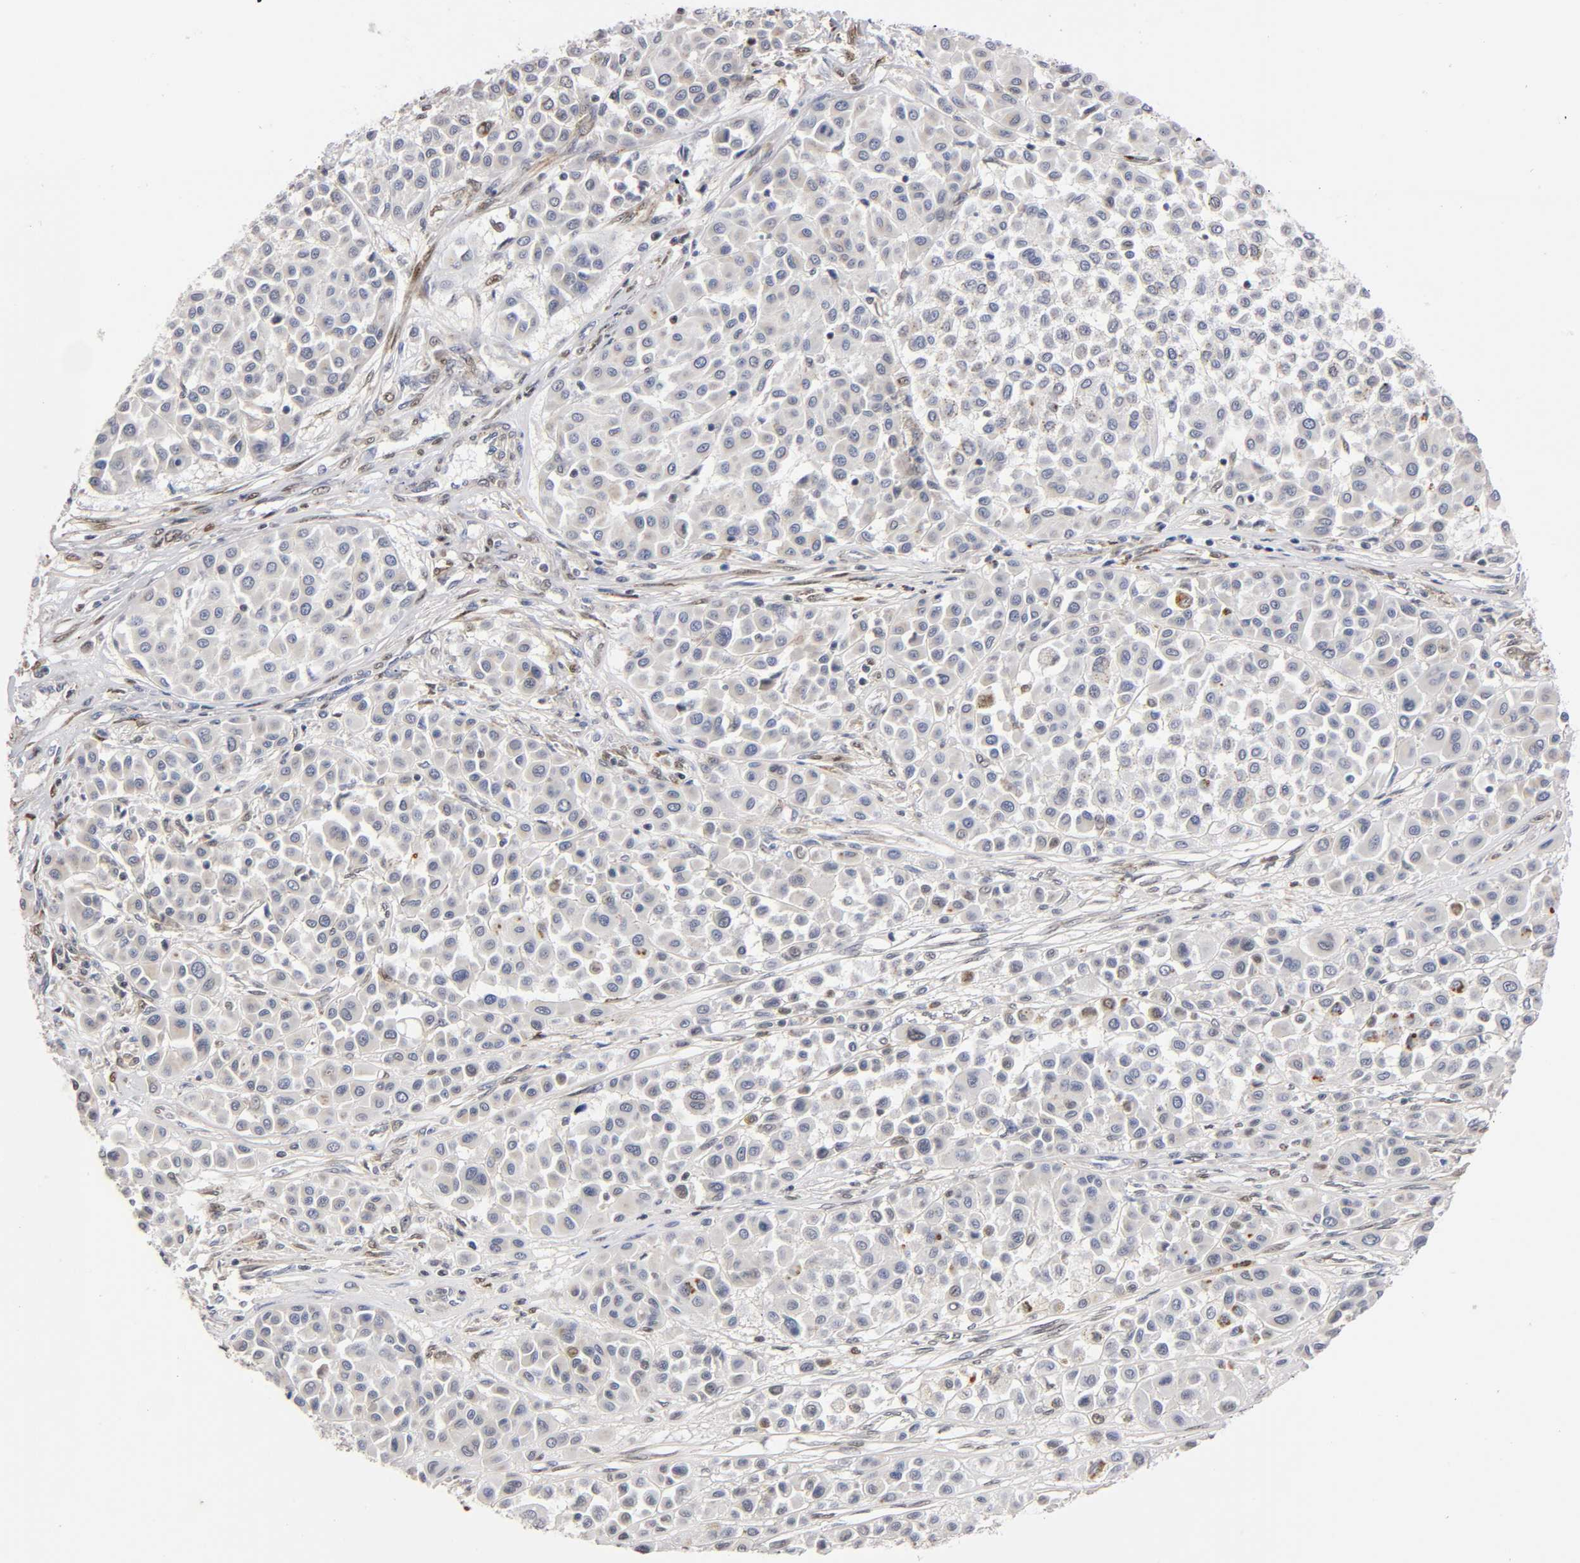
{"staining": {"intensity": "negative", "quantity": "none", "location": "none"}, "tissue": "melanoma", "cell_type": "Tumor cells", "image_type": "cancer", "snomed": [{"axis": "morphology", "description": "Malignant melanoma, Metastatic site"}, {"axis": "topography", "description": "Soft tissue"}], "caption": "Immunohistochemical staining of human malignant melanoma (metastatic site) exhibits no significant expression in tumor cells.", "gene": "RUNX1", "patient": {"sex": "male", "age": 41}}